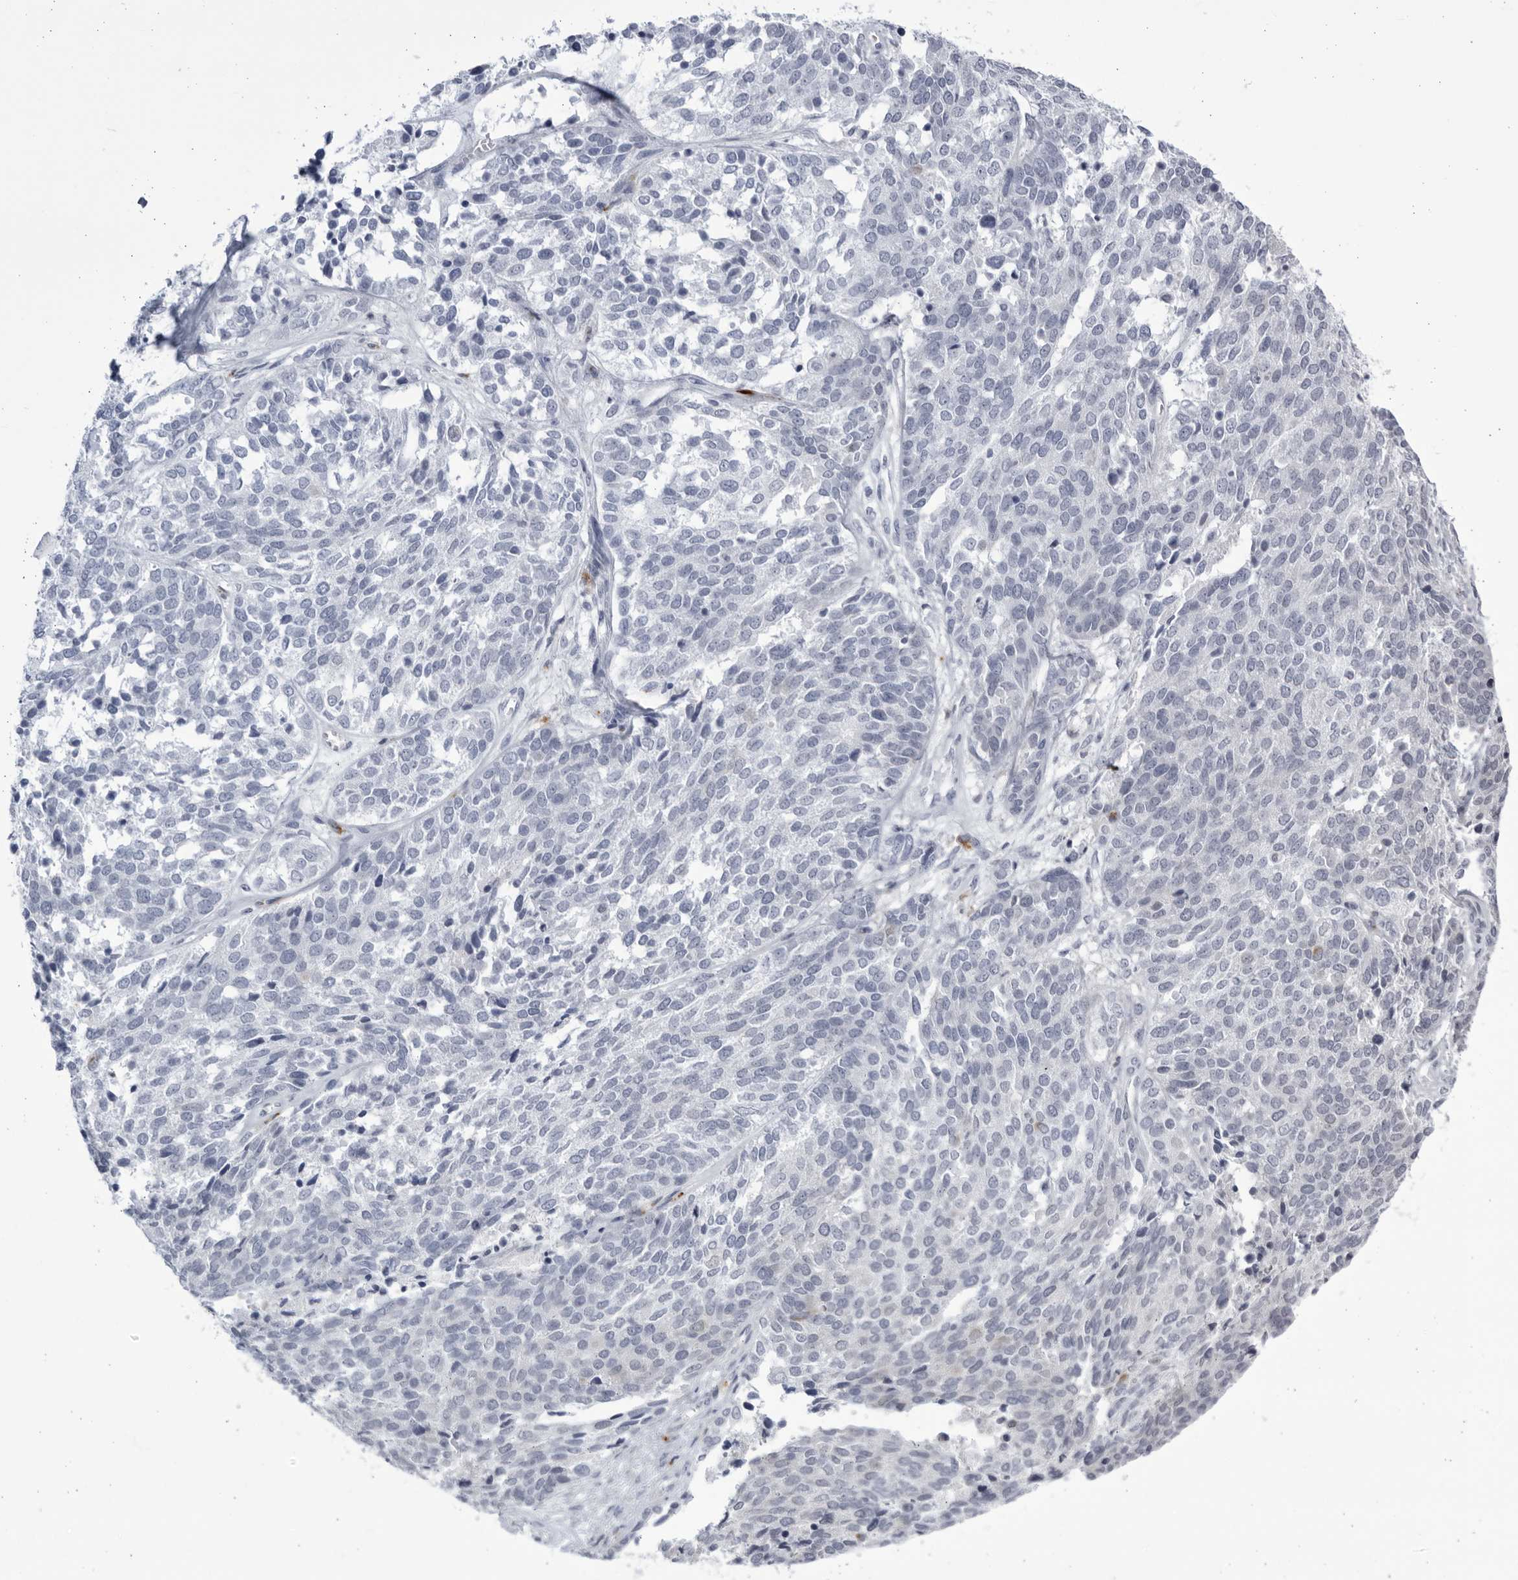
{"staining": {"intensity": "negative", "quantity": "none", "location": "none"}, "tissue": "ovarian cancer", "cell_type": "Tumor cells", "image_type": "cancer", "snomed": [{"axis": "morphology", "description": "Cystadenocarcinoma, serous, NOS"}, {"axis": "topography", "description": "Ovary"}], "caption": "Tumor cells are negative for brown protein staining in serous cystadenocarcinoma (ovarian).", "gene": "CCDC181", "patient": {"sex": "female", "age": 44}}